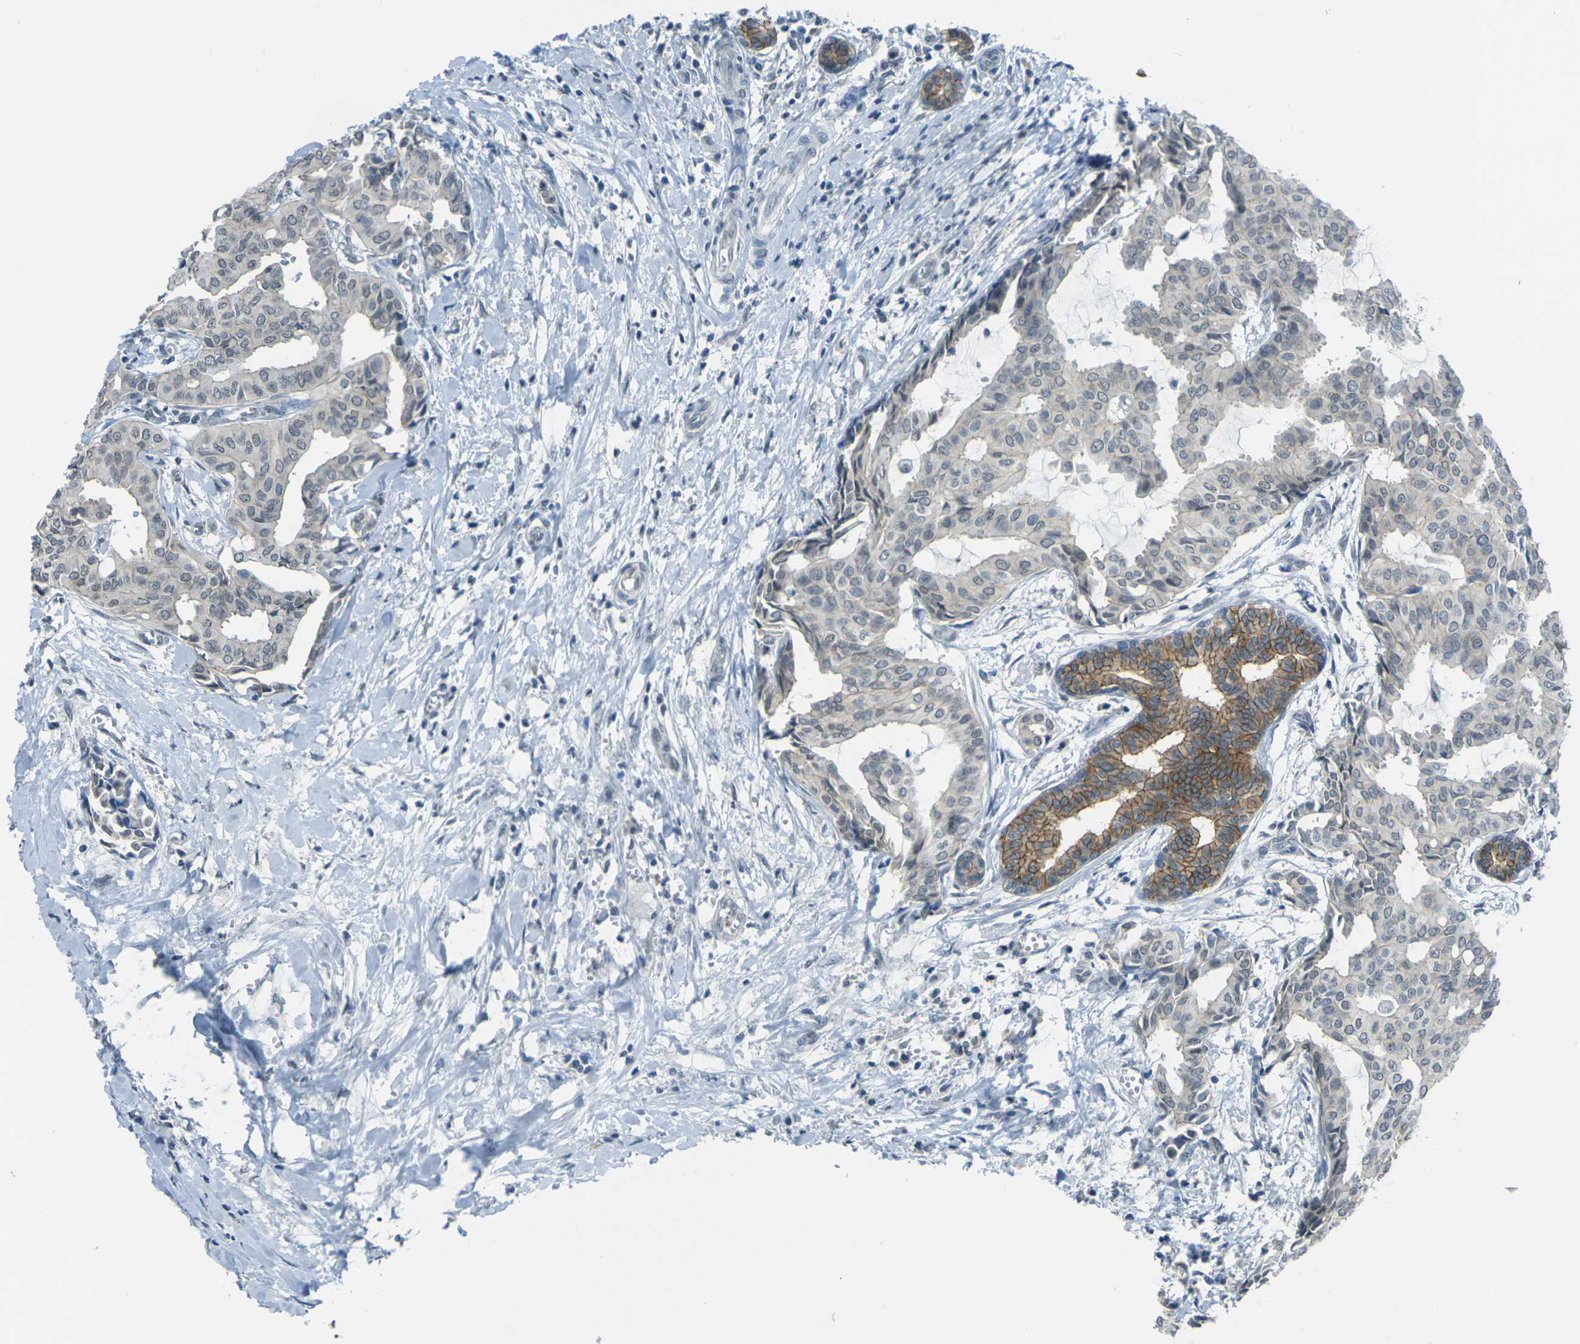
{"staining": {"intensity": "moderate", "quantity": "25%-75%", "location": "cytoplasmic/membranous"}, "tissue": "head and neck cancer", "cell_type": "Tumor cells", "image_type": "cancer", "snomed": [{"axis": "morphology", "description": "Adenocarcinoma, NOS"}, {"axis": "topography", "description": "Salivary gland"}, {"axis": "topography", "description": "Head-Neck"}], "caption": "Protein expression analysis of human adenocarcinoma (head and neck) reveals moderate cytoplasmic/membranous staining in approximately 25%-75% of tumor cells.", "gene": "SPTBN2", "patient": {"sex": "female", "age": 59}}